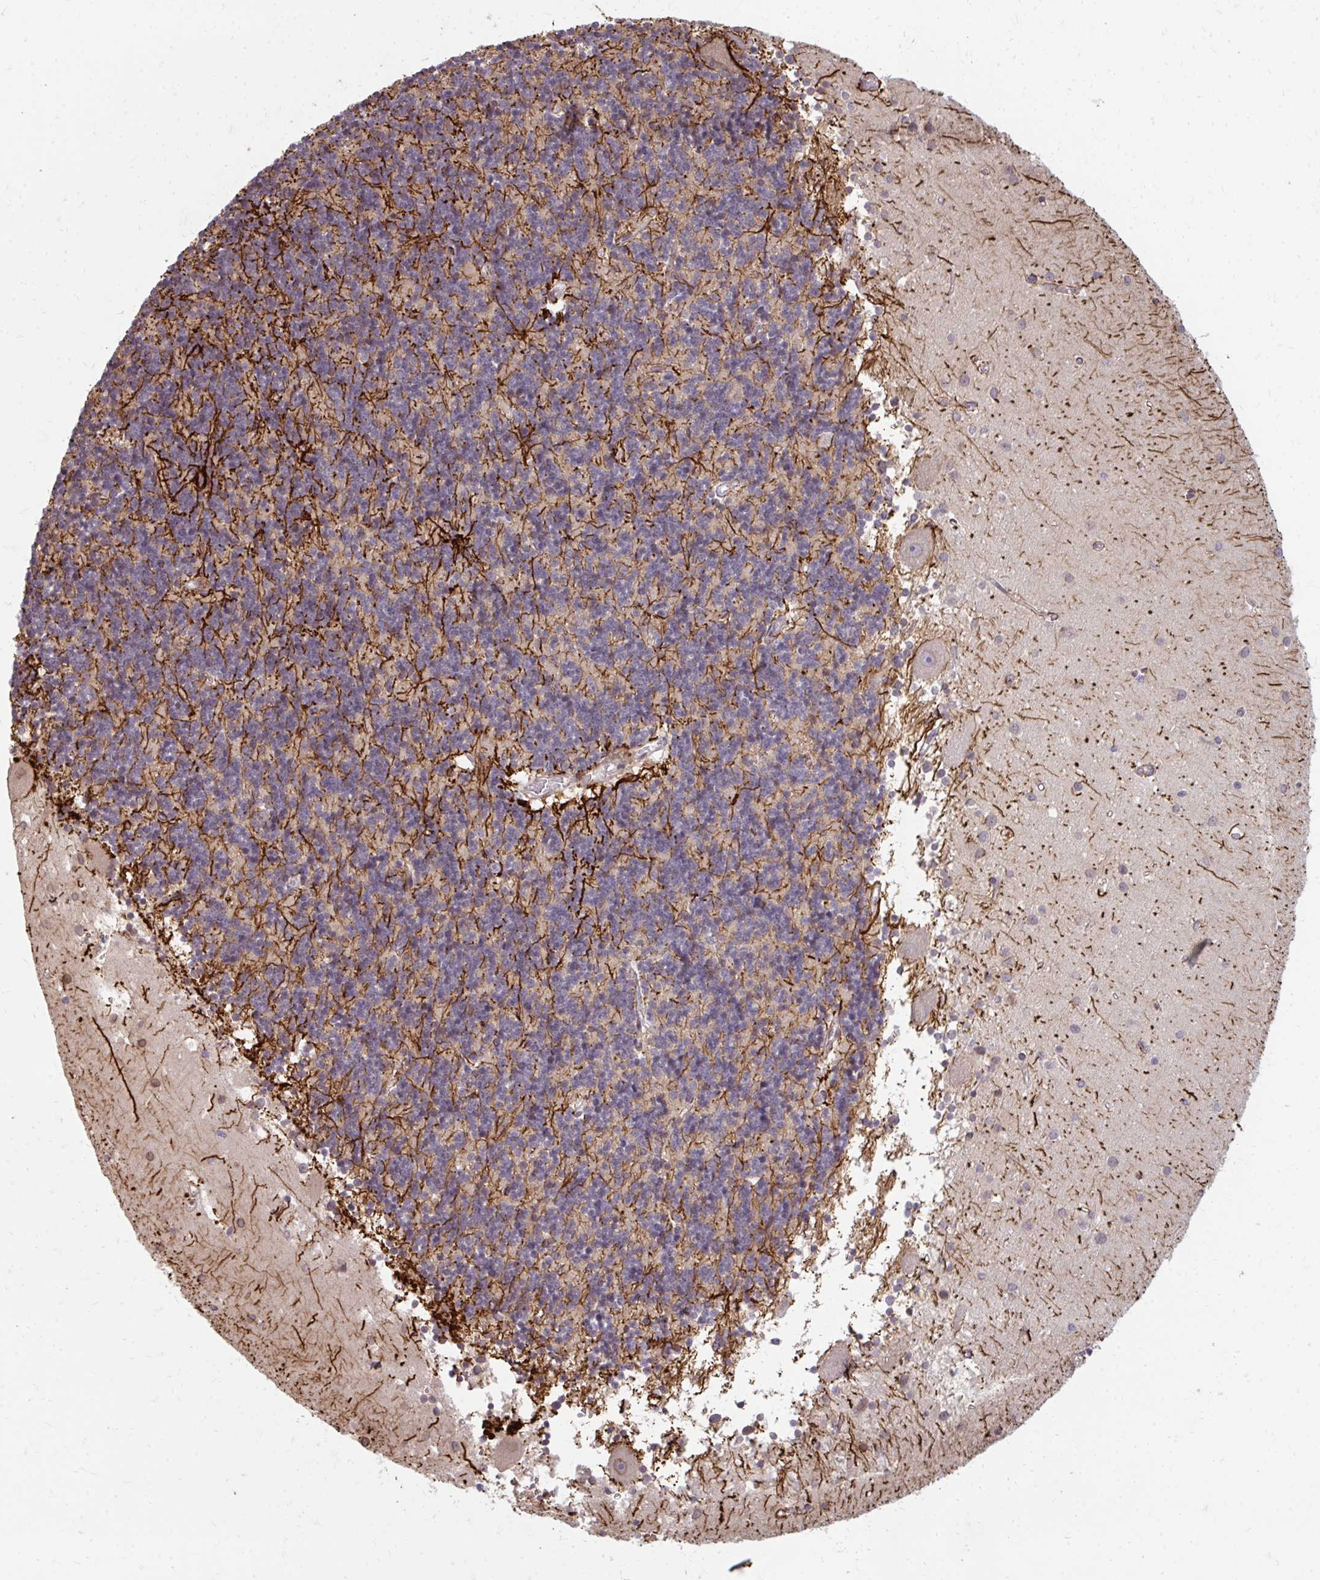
{"staining": {"intensity": "negative", "quantity": "none", "location": "none"}, "tissue": "cerebellum", "cell_type": "Cells in granular layer", "image_type": "normal", "snomed": [{"axis": "morphology", "description": "Normal tissue, NOS"}, {"axis": "topography", "description": "Cerebellum"}], "caption": "Photomicrograph shows no protein staining in cells in granular layer of benign cerebellum. Nuclei are stained in blue.", "gene": "GPC5", "patient": {"sex": "male", "age": 54}}